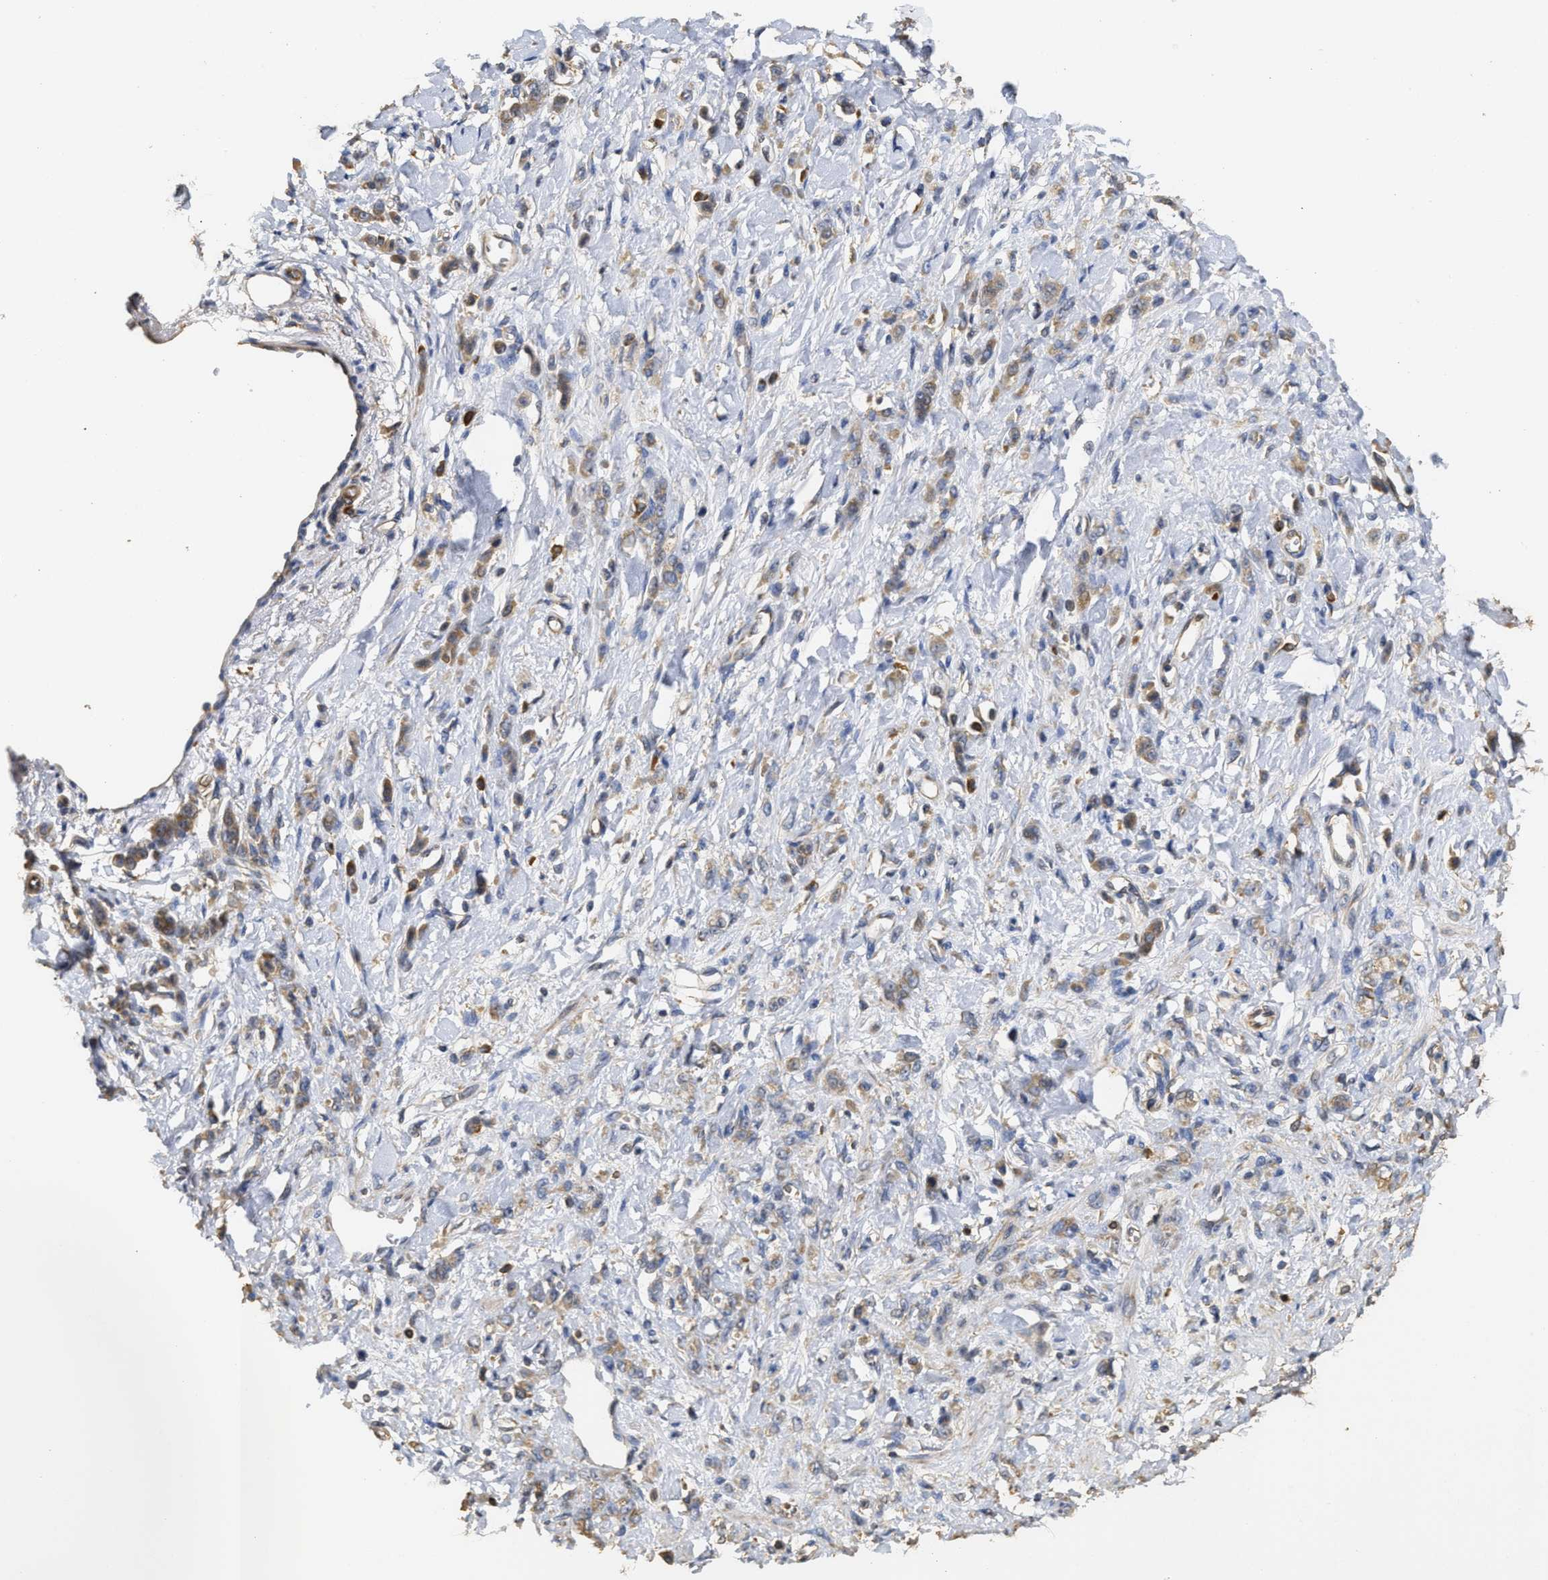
{"staining": {"intensity": "moderate", "quantity": ">75%", "location": "cytoplasmic/membranous"}, "tissue": "stomach cancer", "cell_type": "Tumor cells", "image_type": "cancer", "snomed": [{"axis": "morphology", "description": "Normal tissue, NOS"}, {"axis": "morphology", "description": "Adenocarcinoma, NOS"}, {"axis": "topography", "description": "Stomach"}], "caption": "Moderate cytoplasmic/membranous protein staining is appreciated in about >75% of tumor cells in adenocarcinoma (stomach). The staining was performed using DAB (3,3'-diaminobenzidine), with brown indicating positive protein expression. Nuclei are stained blue with hematoxylin.", "gene": "NAV1", "patient": {"sex": "male", "age": 82}}